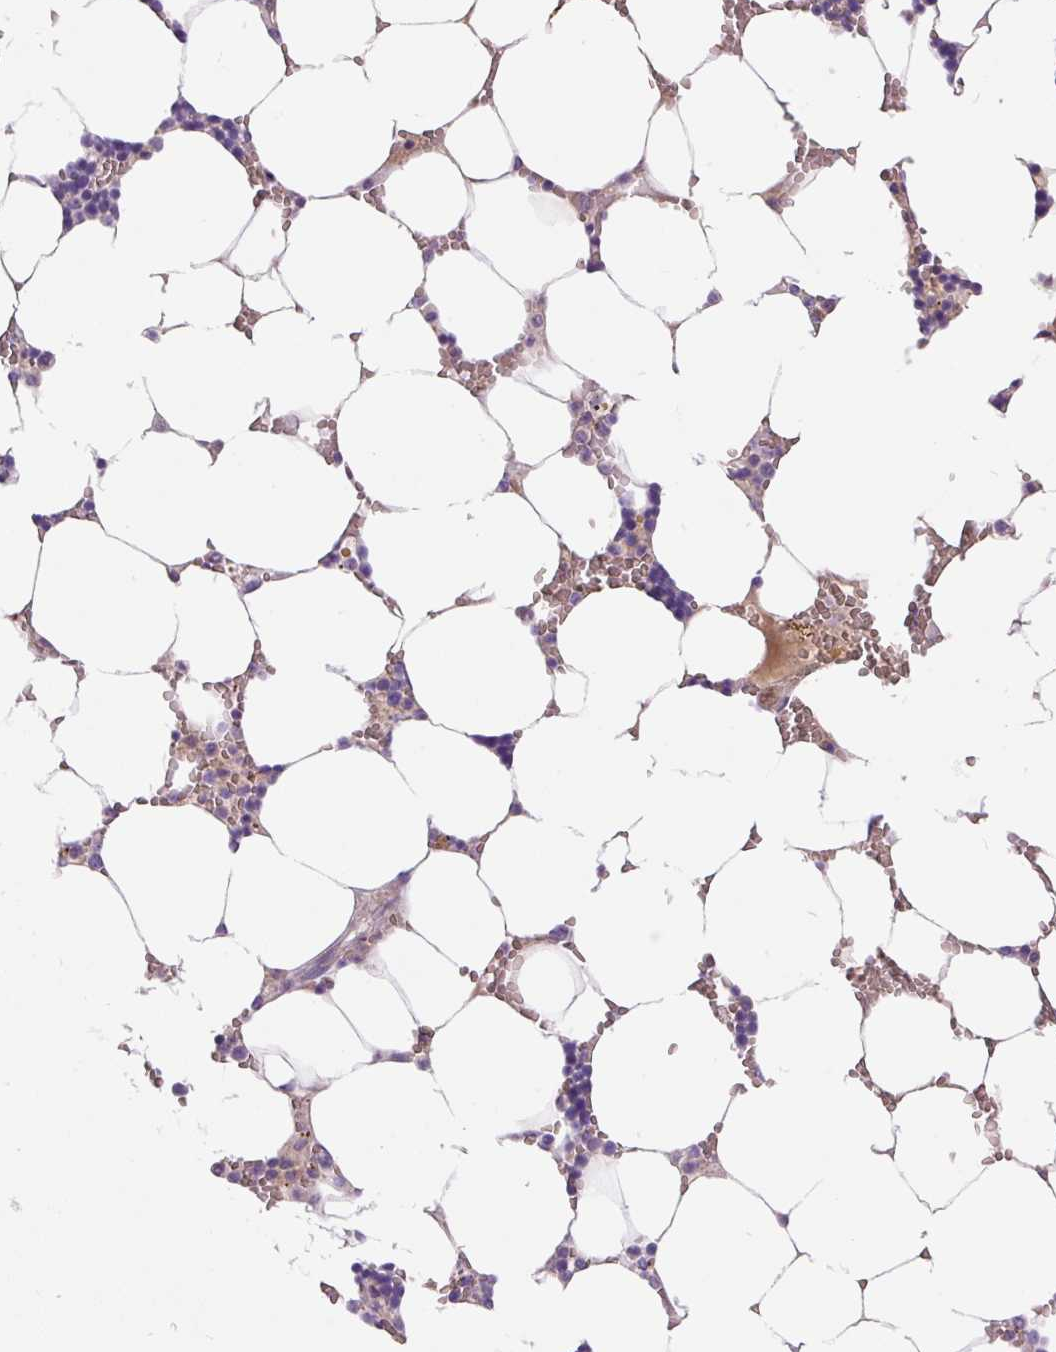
{"staining": {"intensity": "weak", "quantity": "<25%", "location": "cytoplasmic/membranous"}, "tissue": "bone marrow", "cell_type": "Hematopoietic cells", "image_type": "normal", "snomed": [{"axis": "morphology", "description": "Normal tissue, NOS"}, {"axis": "topography", "description": "Bone marrow"}], "caption": "A high-resolution photomicrograph shows immunohistochemistry staining of unremarkable bone marrow, which displays no significant expression in hematopoietic cells.", "gene": "RSPO4", "patient": {"sex": "male", "age": 64}}